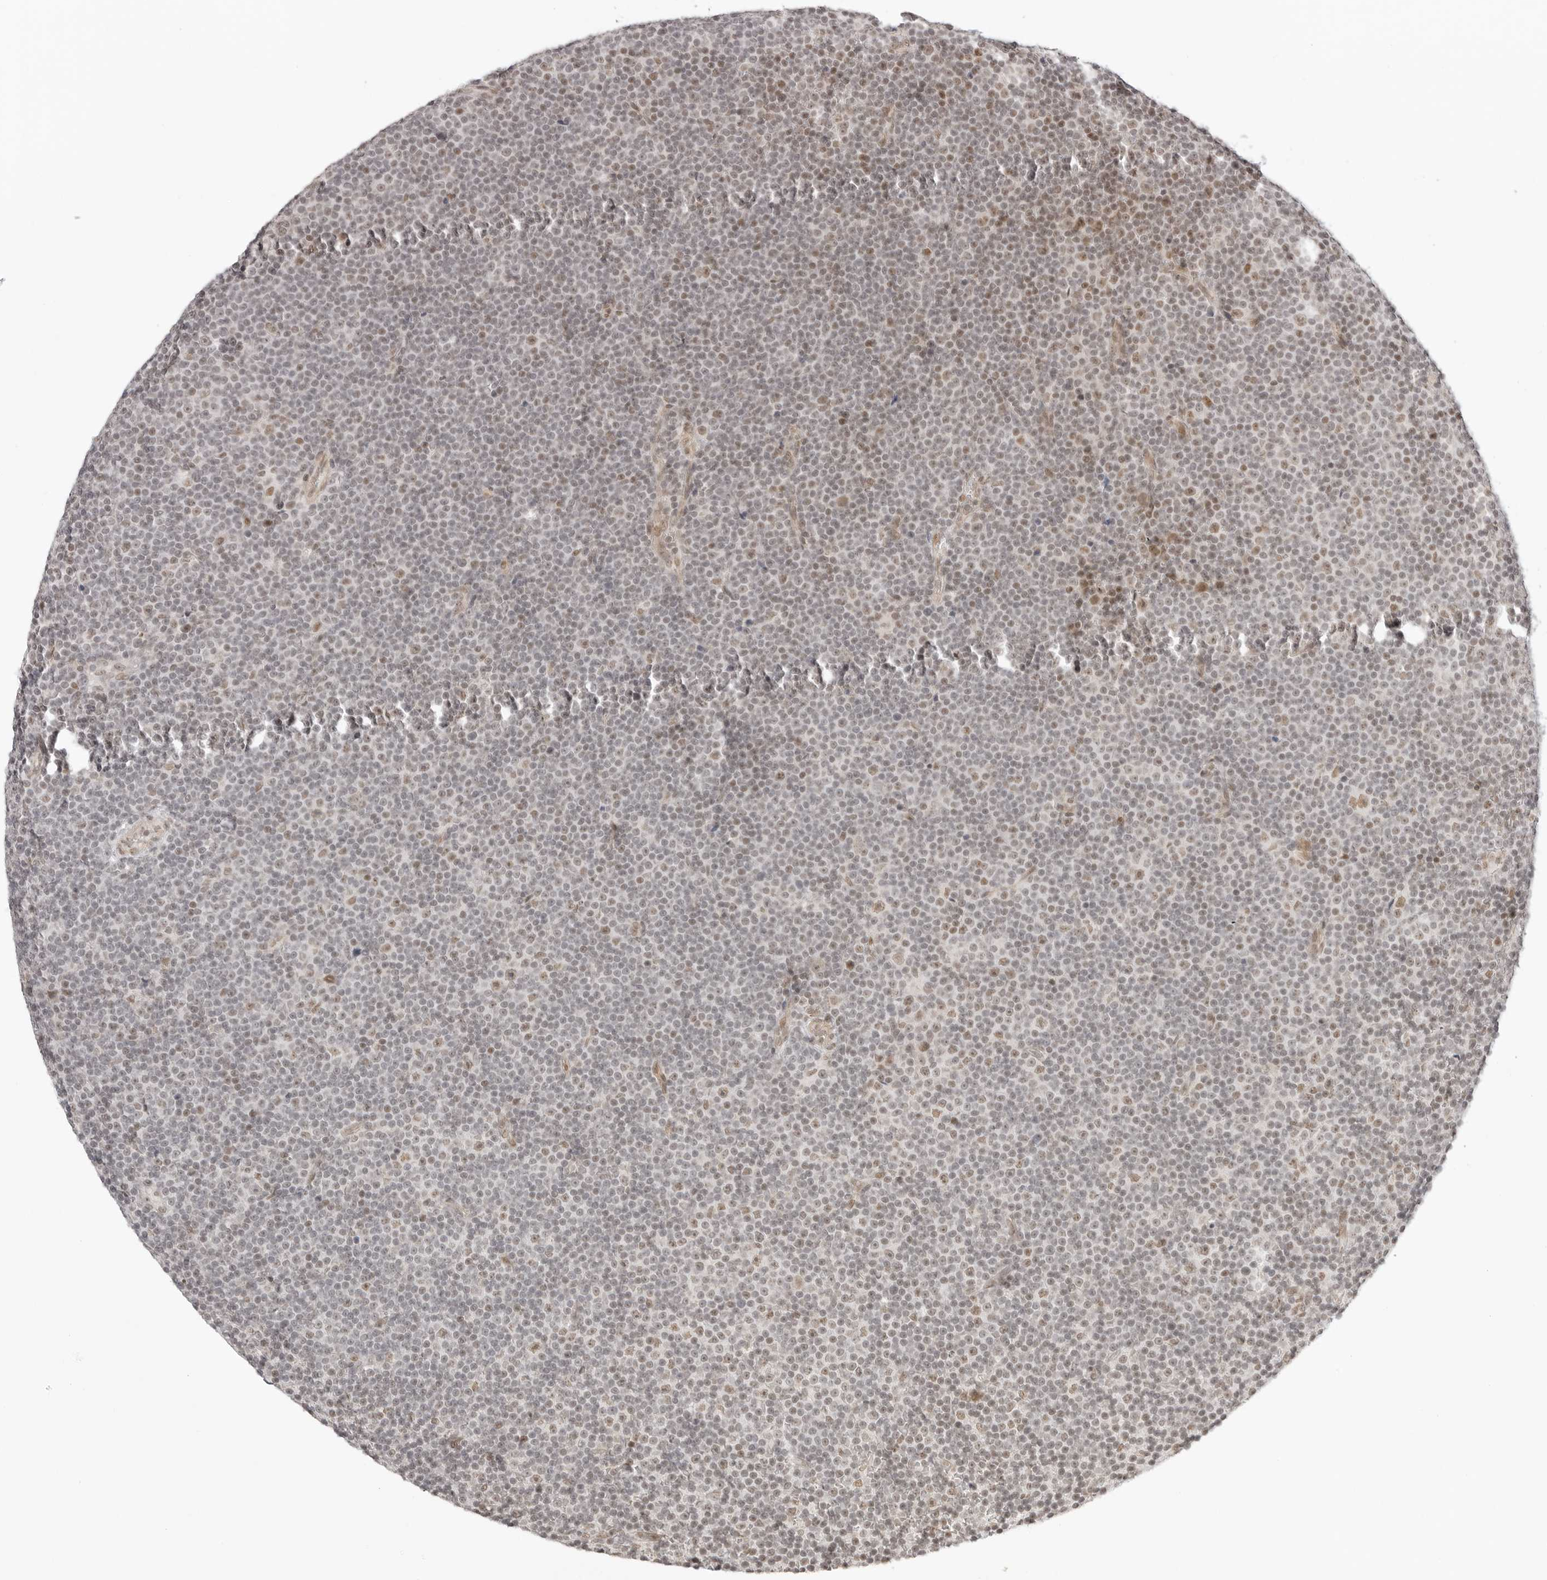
{"staining": {"intensity": "weak", "quantity": "<25%", "location": "nuclear"}, "tissue": "lymphoma", "cell_type": "Tumor cells", "image_type": "cancer", "snomed": [{"axis": "morphology", "description": "Malignant lymphoma, non-Hodgkin's type, Low grade"}, {"axis": "topography", "description": "Lymph node"}], "caption": "Malignant lymphoma, non-Hodgkin's type (low-grade) was stained to show a protein in brown. There is no significant staining in tumor cells. Nuclei are stained in blue.", "gene": "TCIM", "patient": {"sex": "female", "age": 67}}